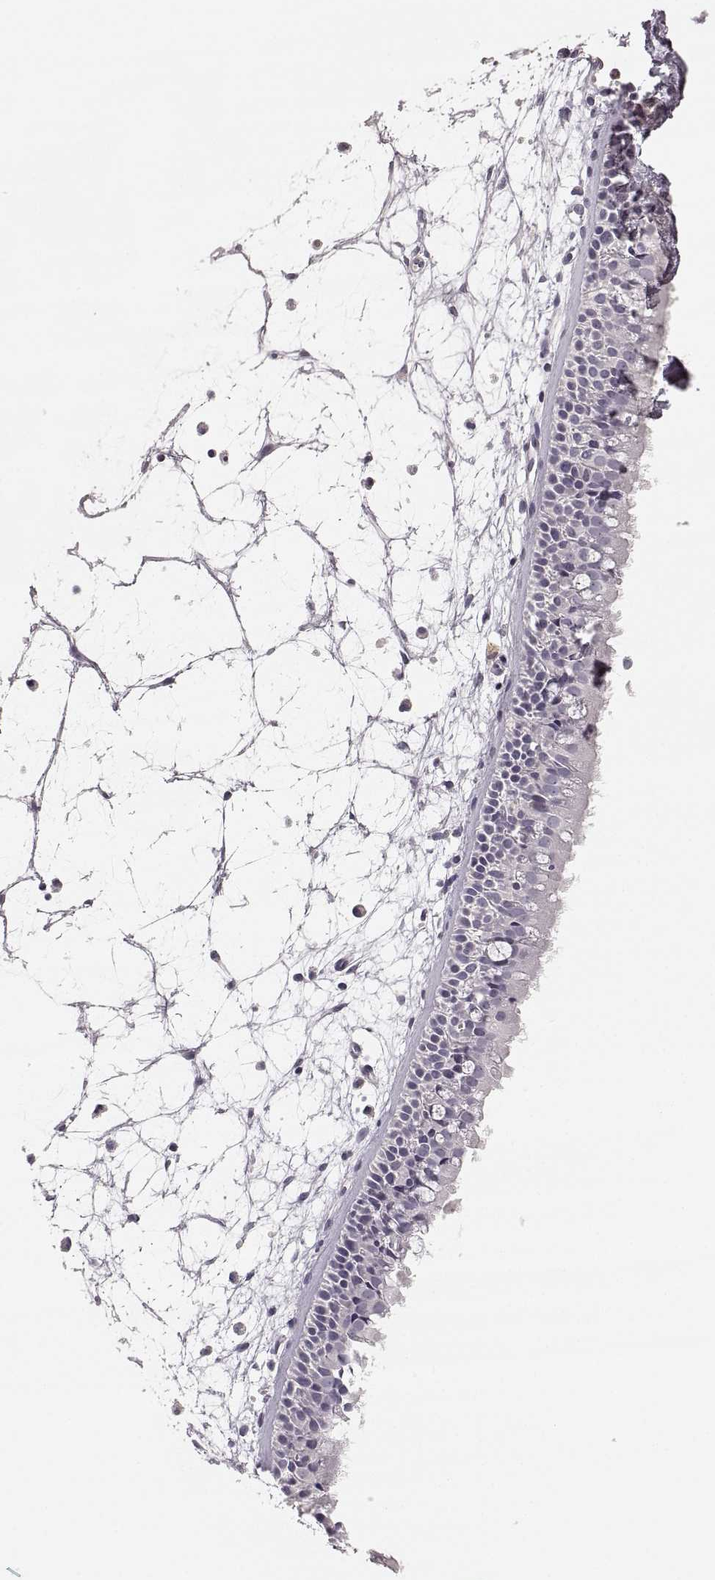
{"staining": {"intensity": "negative", "quantity": "none", "location": "none"}, "tissue": "nasopharynx", "cell_type": "Respiratory epithelial cells", "image_type": "normal", "snomed": [{"axis": "morphology", "description": "Normal tissue, NOS"}, {"axis": "topography", "description": "Nasopharynx"}], "caption": "Nasopharynx was stained to show a protein in brown. There is no significant positivity in respiratory epithelial cells. The staining is performed using DAB brown chromogen with nuclei counter-stained in using hematoxylin.", "gene": "RUNDC3A", "patient": {"sex": "female", "age": 68}}